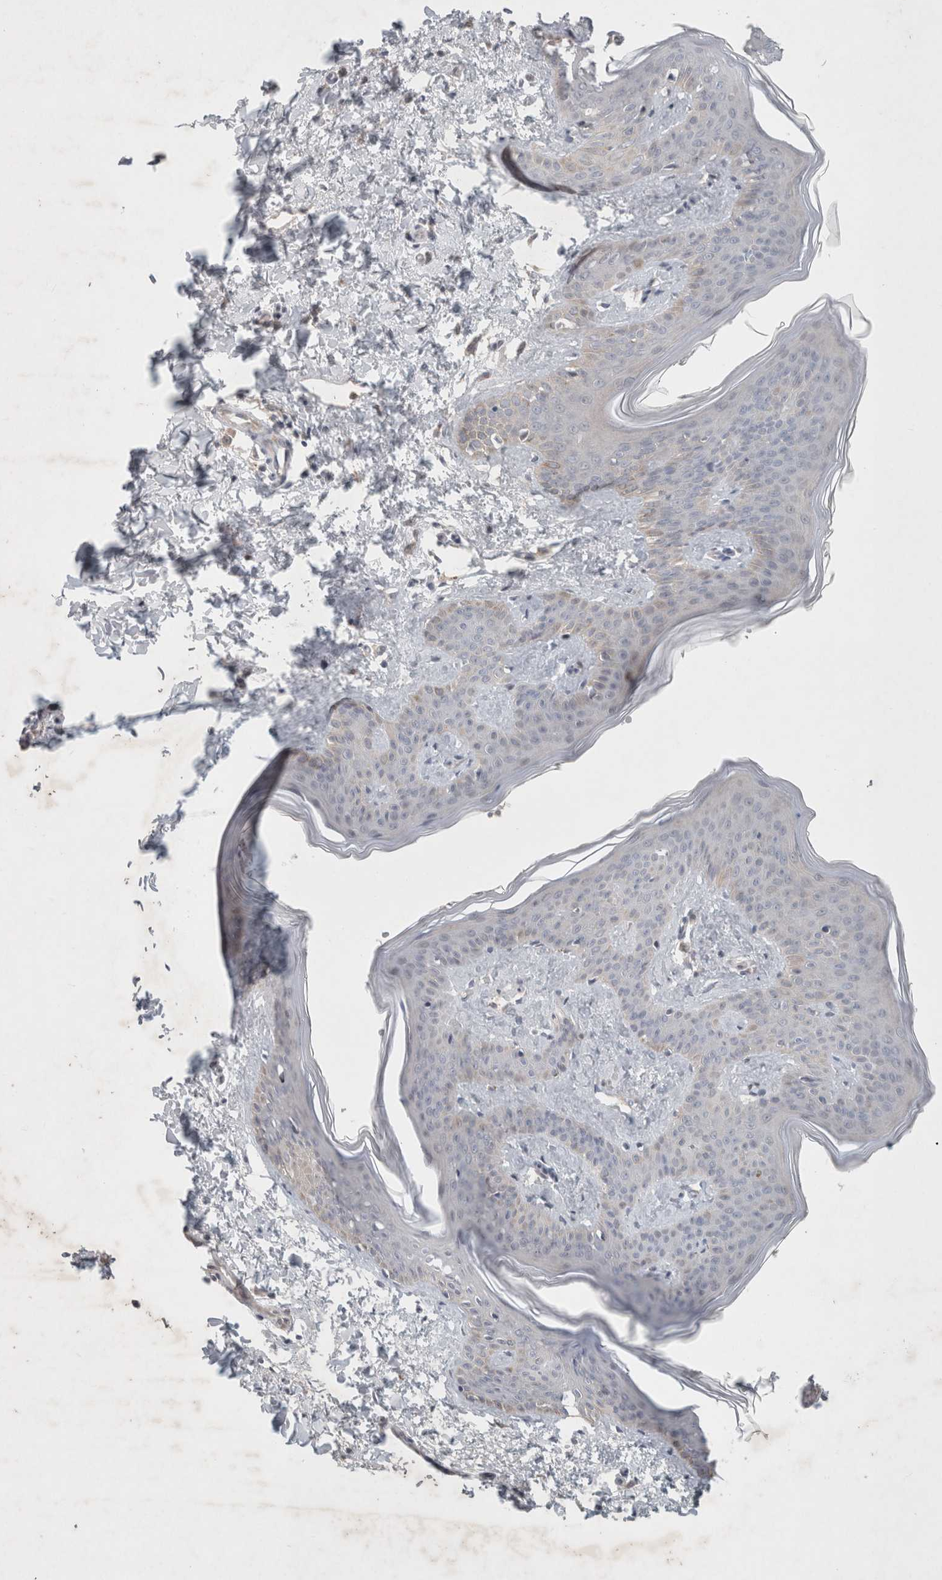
{"staining": {"intensity": "weak", "quantity": ">75%", "location": "cytoplasmic/membranous"}, "tissue": "skin", "cell_type": "Fibroblasts", "image_type": "normal", "snomed": [{"axis": "morphology", "description": "Normal tissue, NOS"}, {"axis": "topography", "description": "Skin"}], "caption": "Immunohistochemical staining of unremarkable skin displays low levels of weak cytoplasmic/membranous expression in approximately >75% of fibroblasts. Nuclei are stained in blue.", "gene": "RASAL2", "patient": {"sex": "female", "age": 17}}